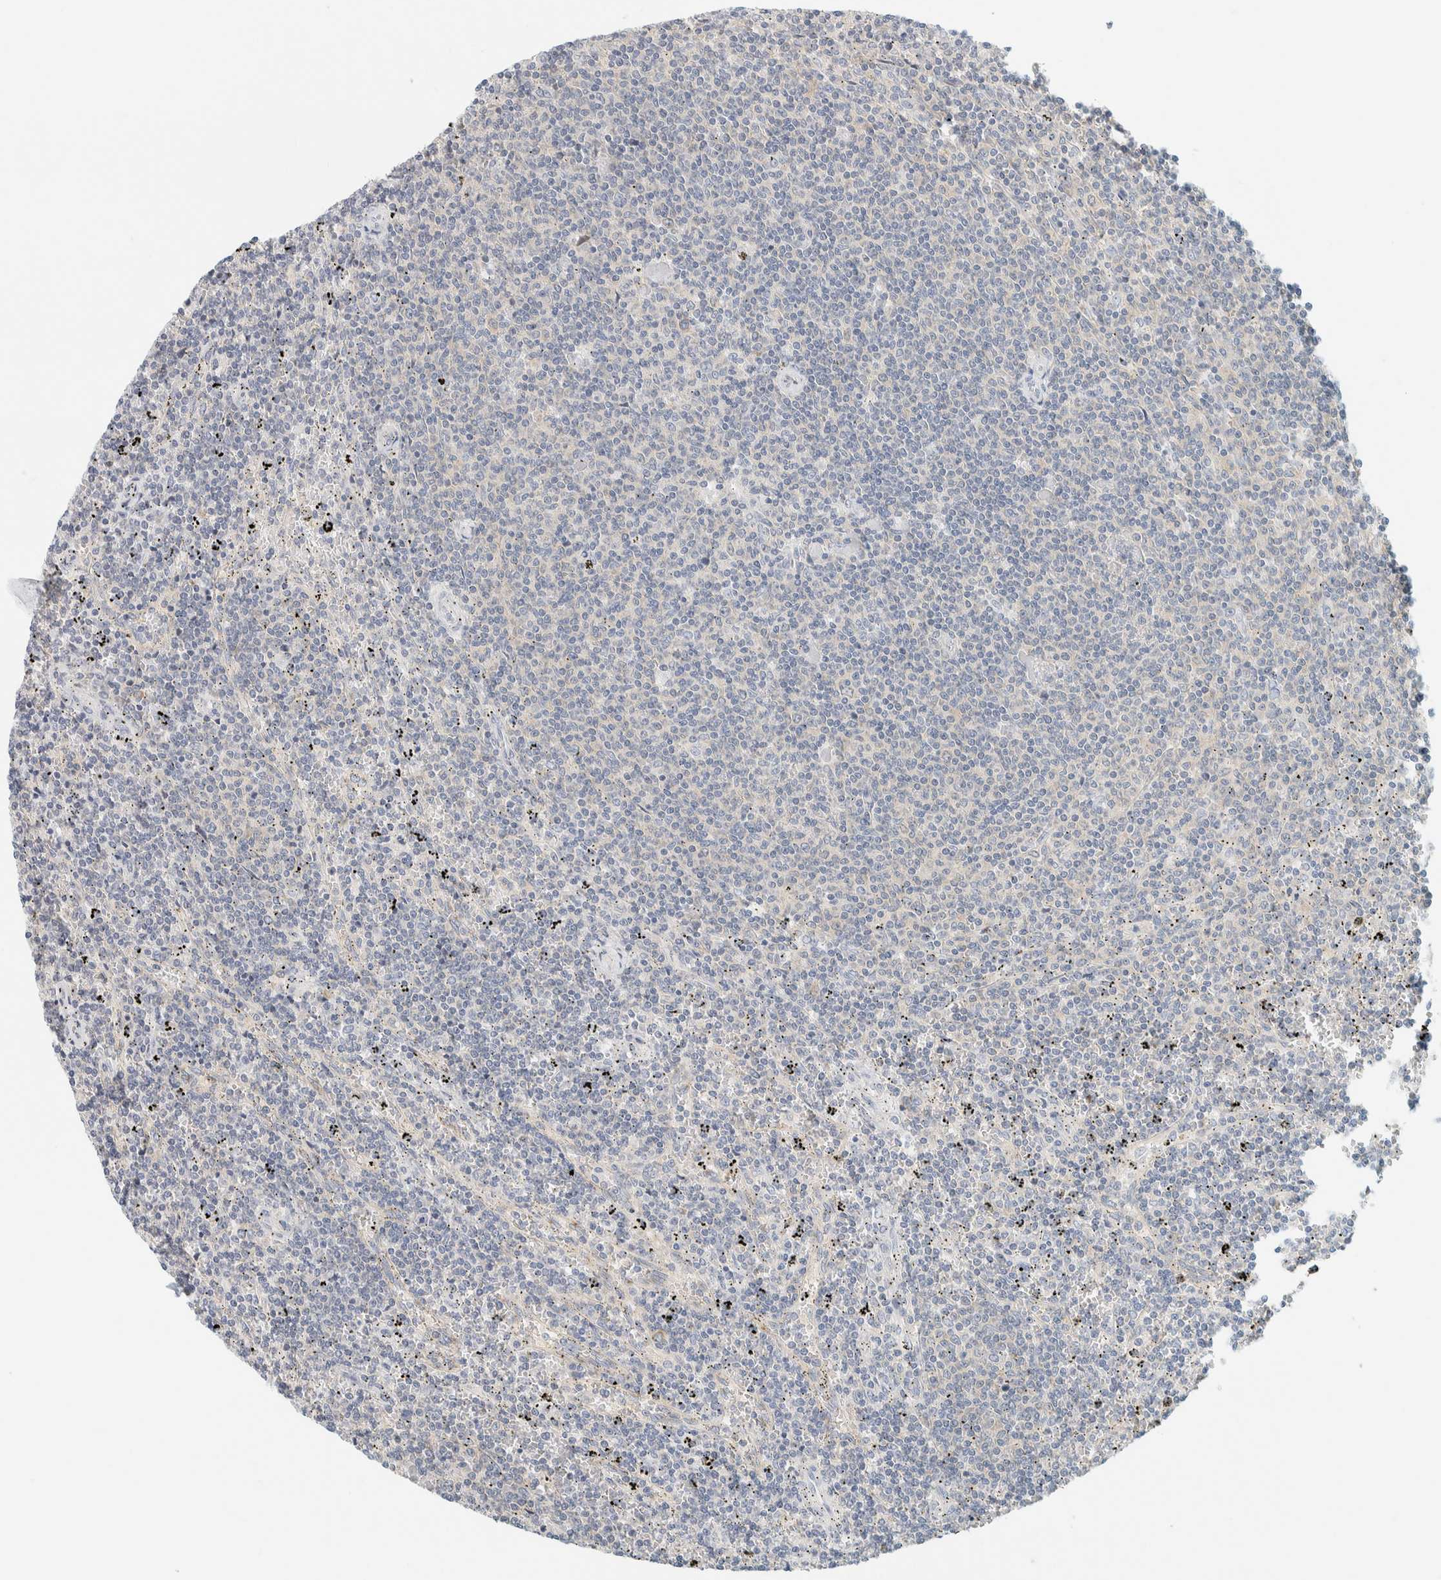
{"staining": {"intensity": "negative", "quantity": "none", "location": "none"}, "tissue": "lymphoma", "cell_type": "Tumor cells", "image_type": "cancer", "snomed": [{"axis": "morphology", "description": "Malignant lymphoma, non-Hodgkin's type, Low grade"}, {"axis": "topography", "description": "Spleen"}], "caption": "Tumor cells show no significant positivity in lymphoma. (Immunohistochemistry (ihc), brightfield microscopy, high magnification).", "gene": "PTGES3L-AARSD1", "patient": {"sex": "female", "age": 50}}